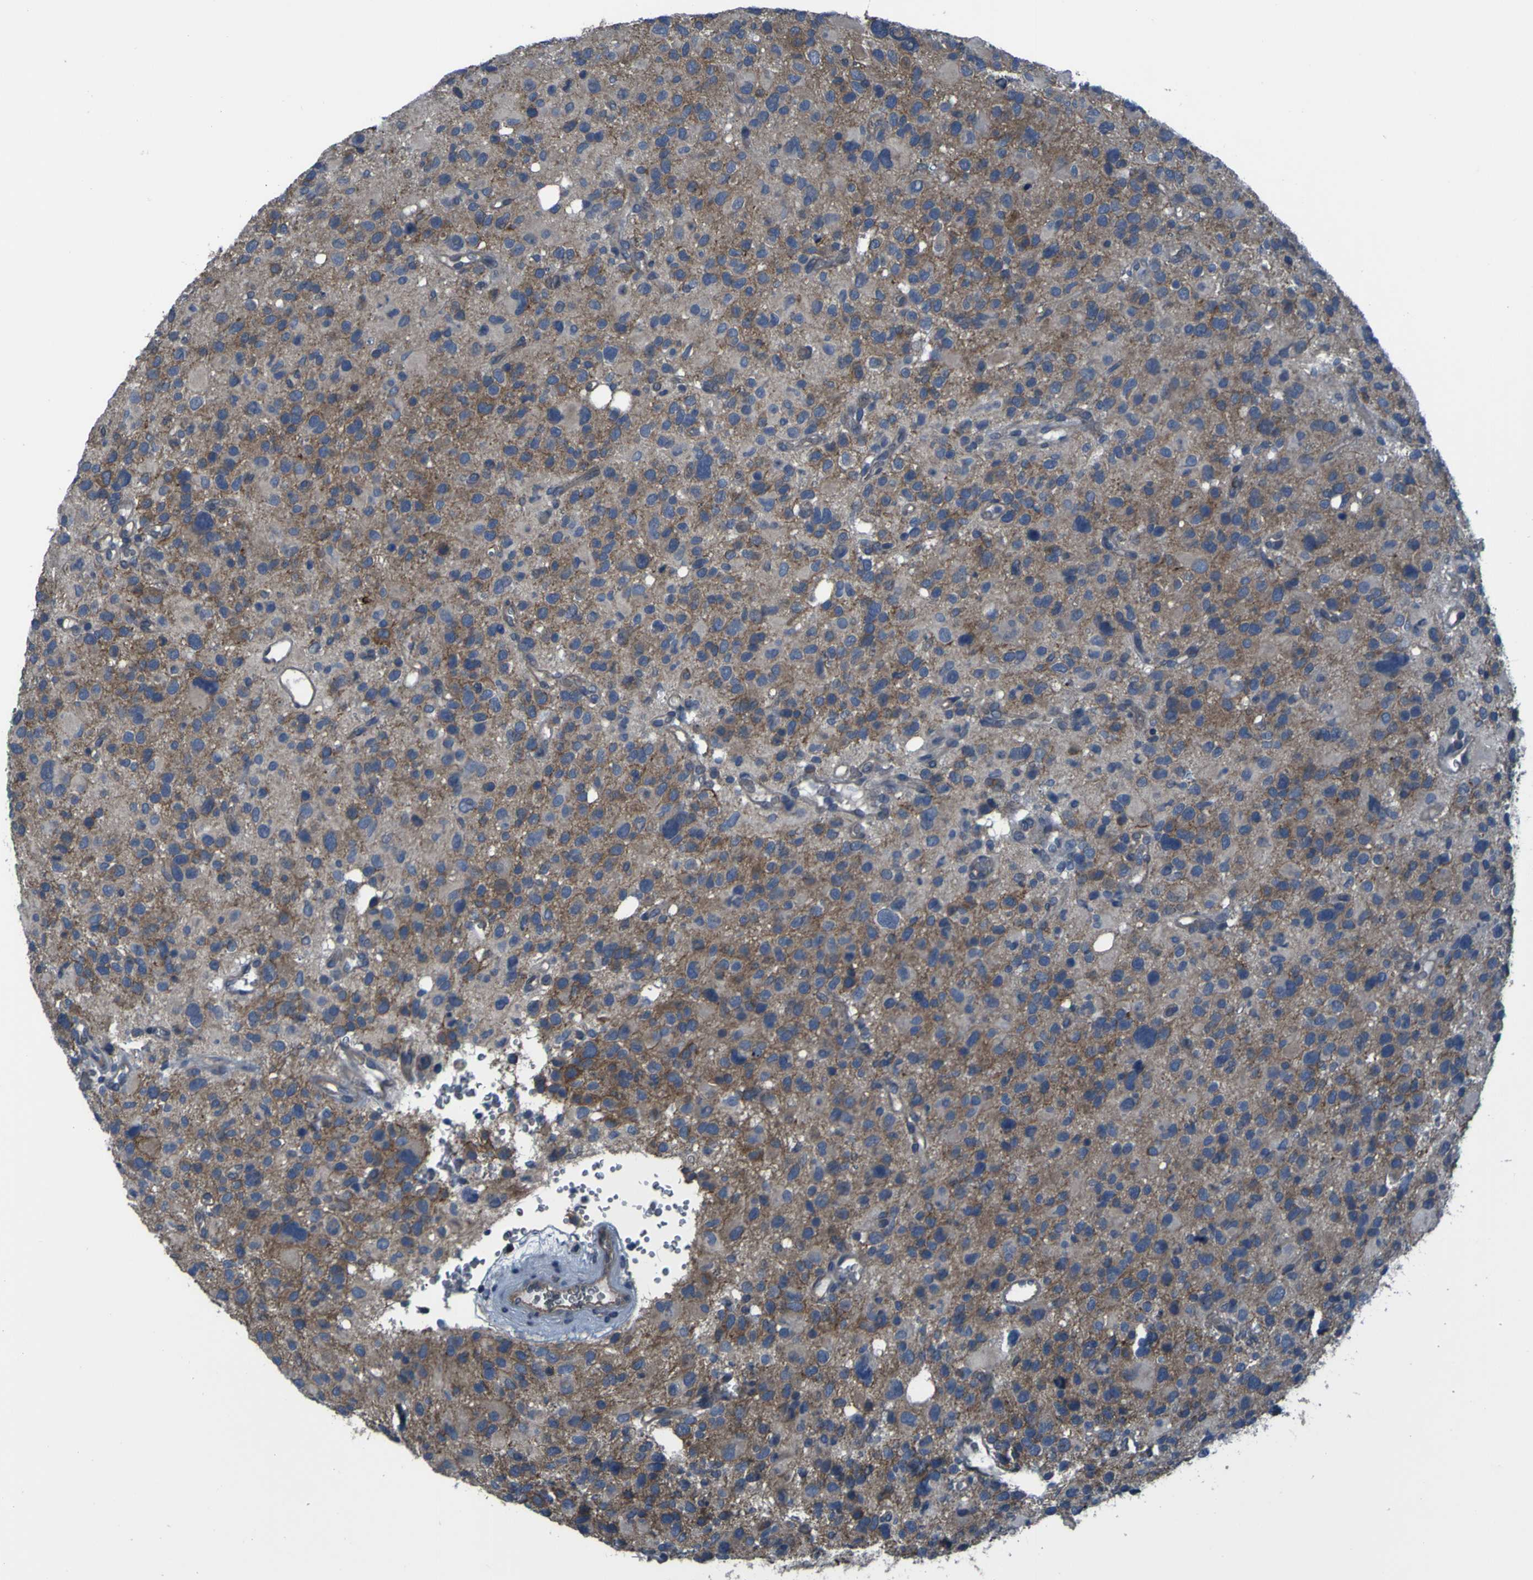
{"staining": {"intensity": "moderate", "quantity": "25%-75%", "location": "cytoplasmic/membranous"}, "tissue": "glioma", "cell_type": "Tumor cells", "image_type": "cancer", "snomed": [{"axis": "morphology", "description": "Glioma, malignant, High grade"}, {"axis": "topography", "description": "Brain"}], "caption": "The histopathology image exhibits a brown stain indicating the presence of a protein in the cytoplasmic/membranous of tumor cells in malignant high-grade glioma. (Brightfield microscopy of DAB IHC at high magnification).", "gene": "GRAMD1A", "patient": {"sex": "male", "age": 48}}